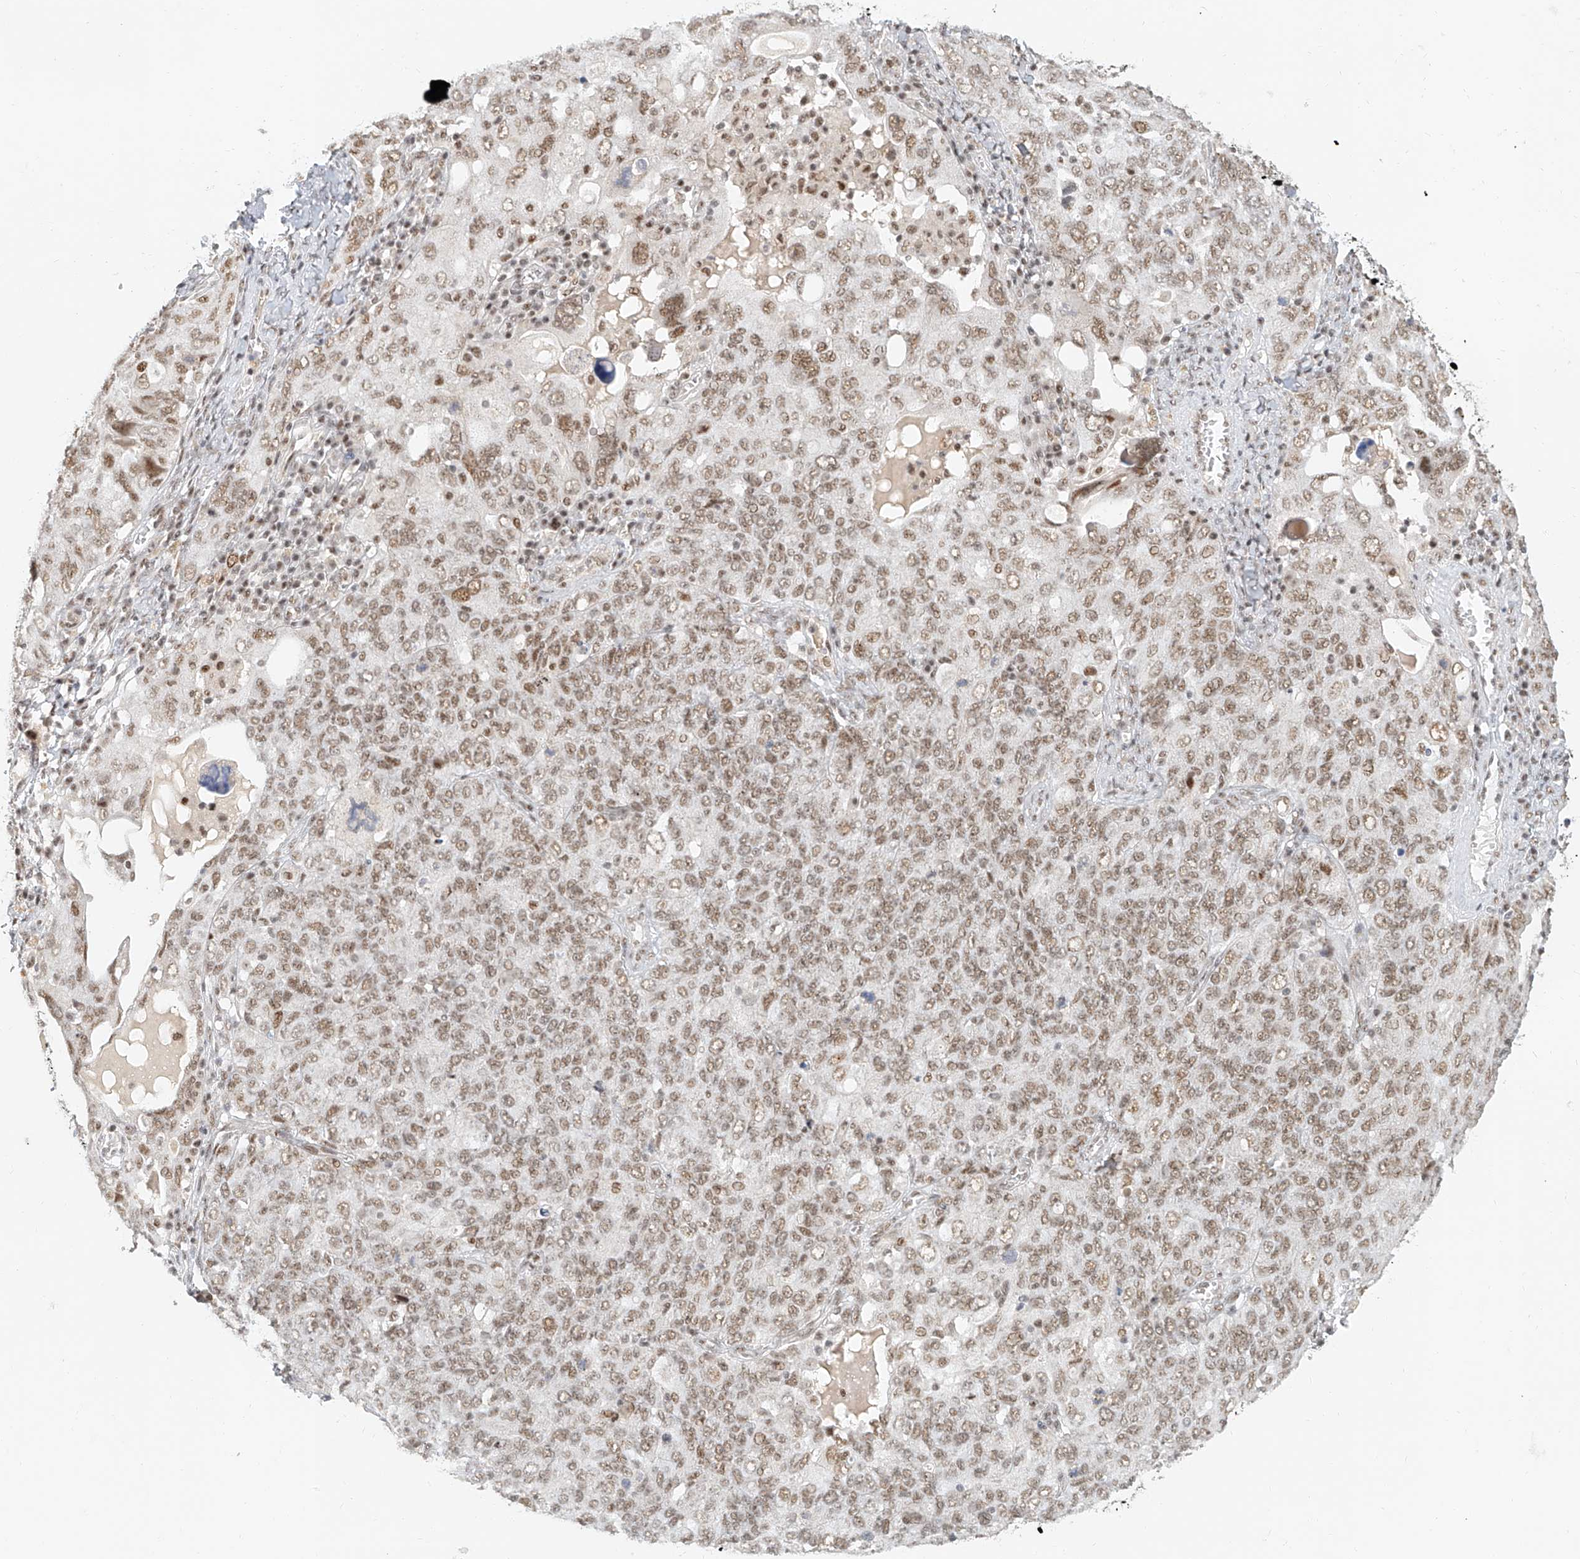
{"staining": {"intensity": "moderate", "quantity": ">75%", "location": "nuclear"}, "tissue": "ovarian cancer", "cell_type": "Tumor cells", "image_type": "cancer", "snomed": [{"axis": "morphology", "description": "Carcinoma, endometroid"}, {"axis": "topography", "description": "Ovary"}], "caption": "Human ovarian cancer stained for a protein (brown) demonstrates moderate nuclear positive staining in approximately >75% of tumor cells.", "gene": "CXorf58", "patient": {"sex": "female", "age": 62}}